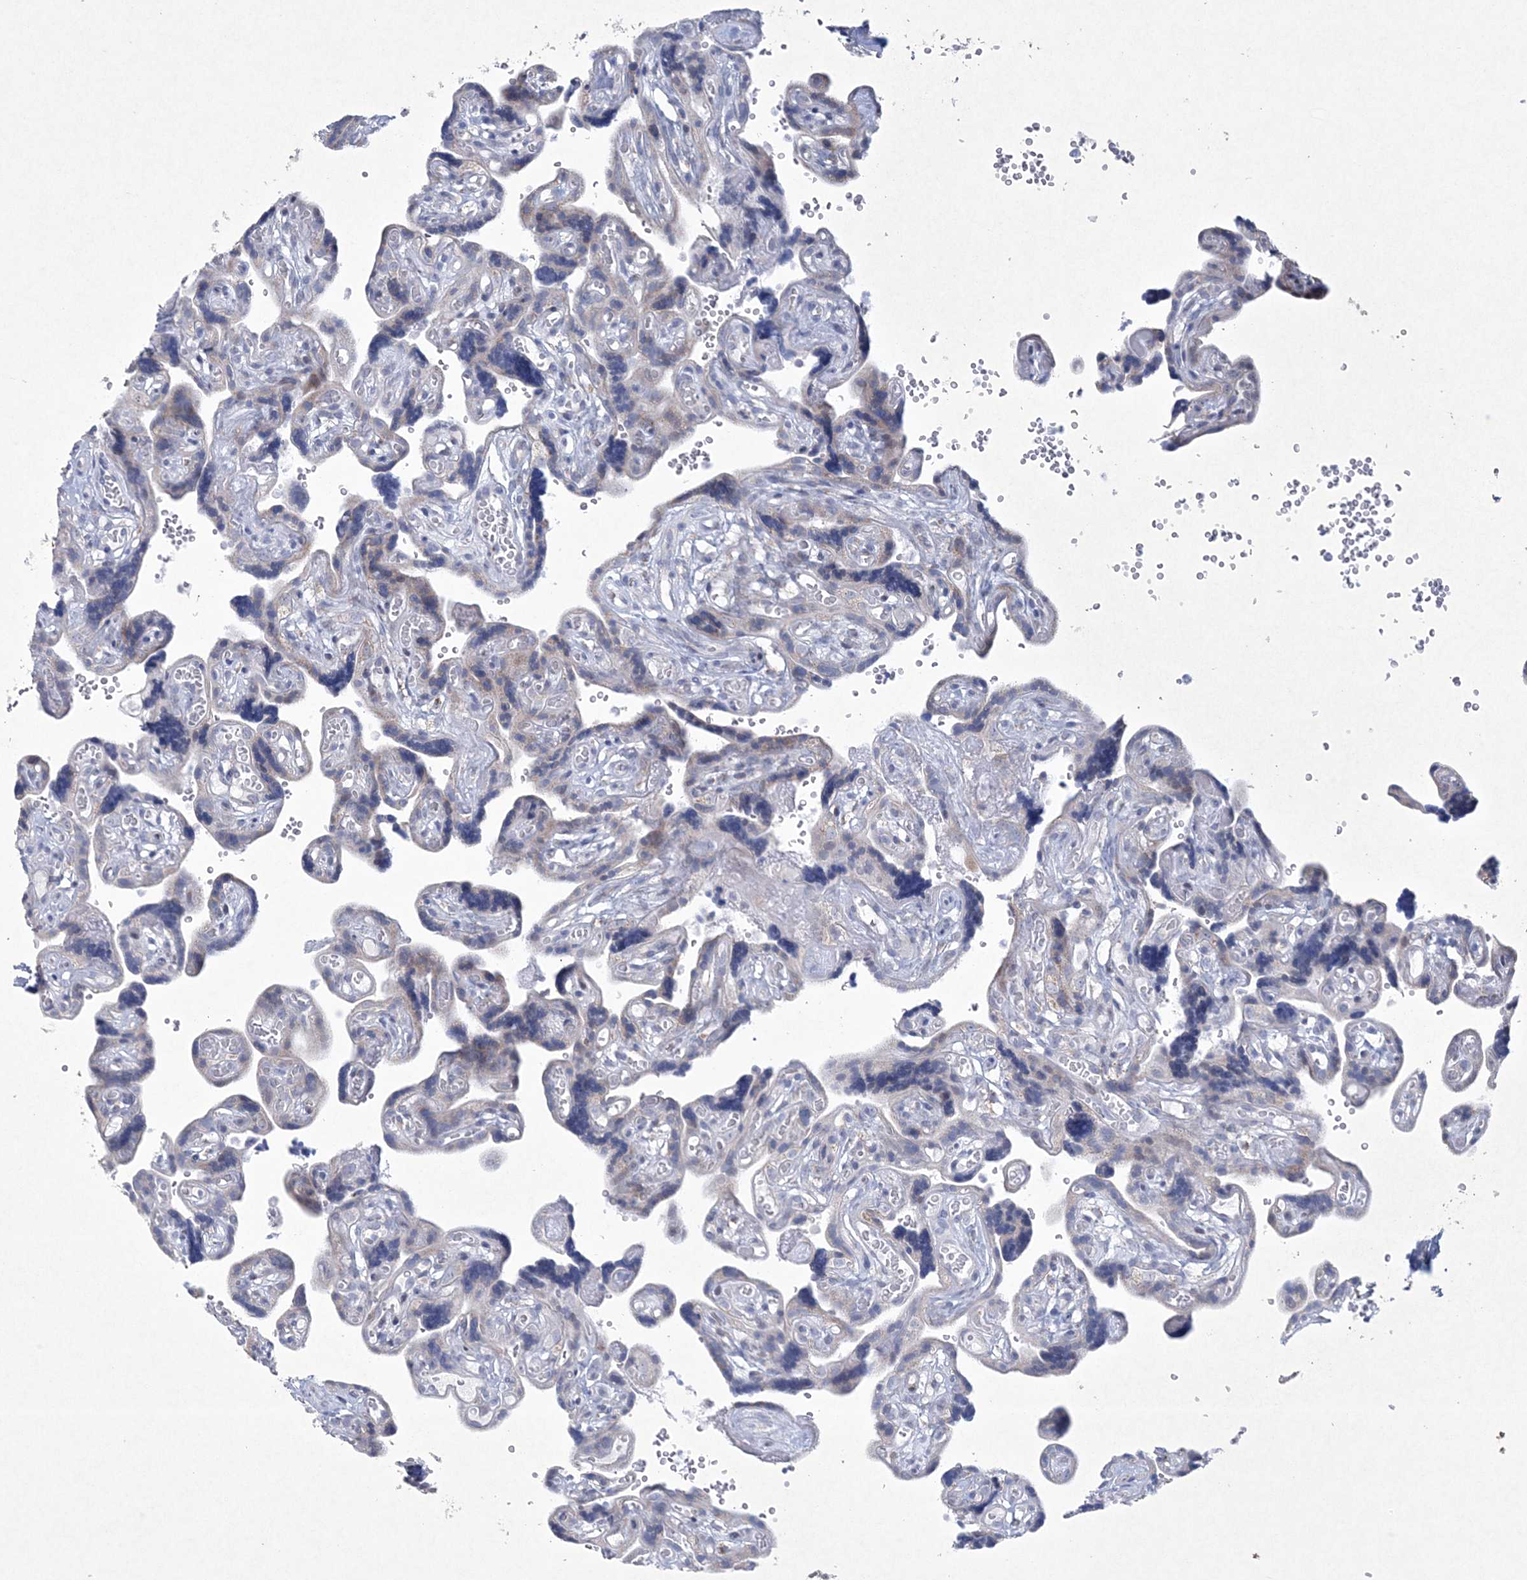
{"staining": {"intensity": "moderate", "quantity": "25%-75%", "location": "cytoplasmic/membranous,nuclear"}, "tissue": "placenta", "cell_type": "Trophoblastic cells", "image_type": "normal", "snomed": [{"axis": "morphology", "description": "Normal tissue, NOS"}, {"axis": "topography", "description": "Placenta"}], "caption": "Trophoblastic cells exhibit medium levels of moderate cytoplasmic/membranous,nuclear staining in approximately 25%-75% of cells in normal human placenta. (DAB (3,3'-diaminobenzidine) IHC, brown staining for protein, blue staining for nuclei).", "gene": "CES4A", "patient": {"sex": "female", "age": 30}}